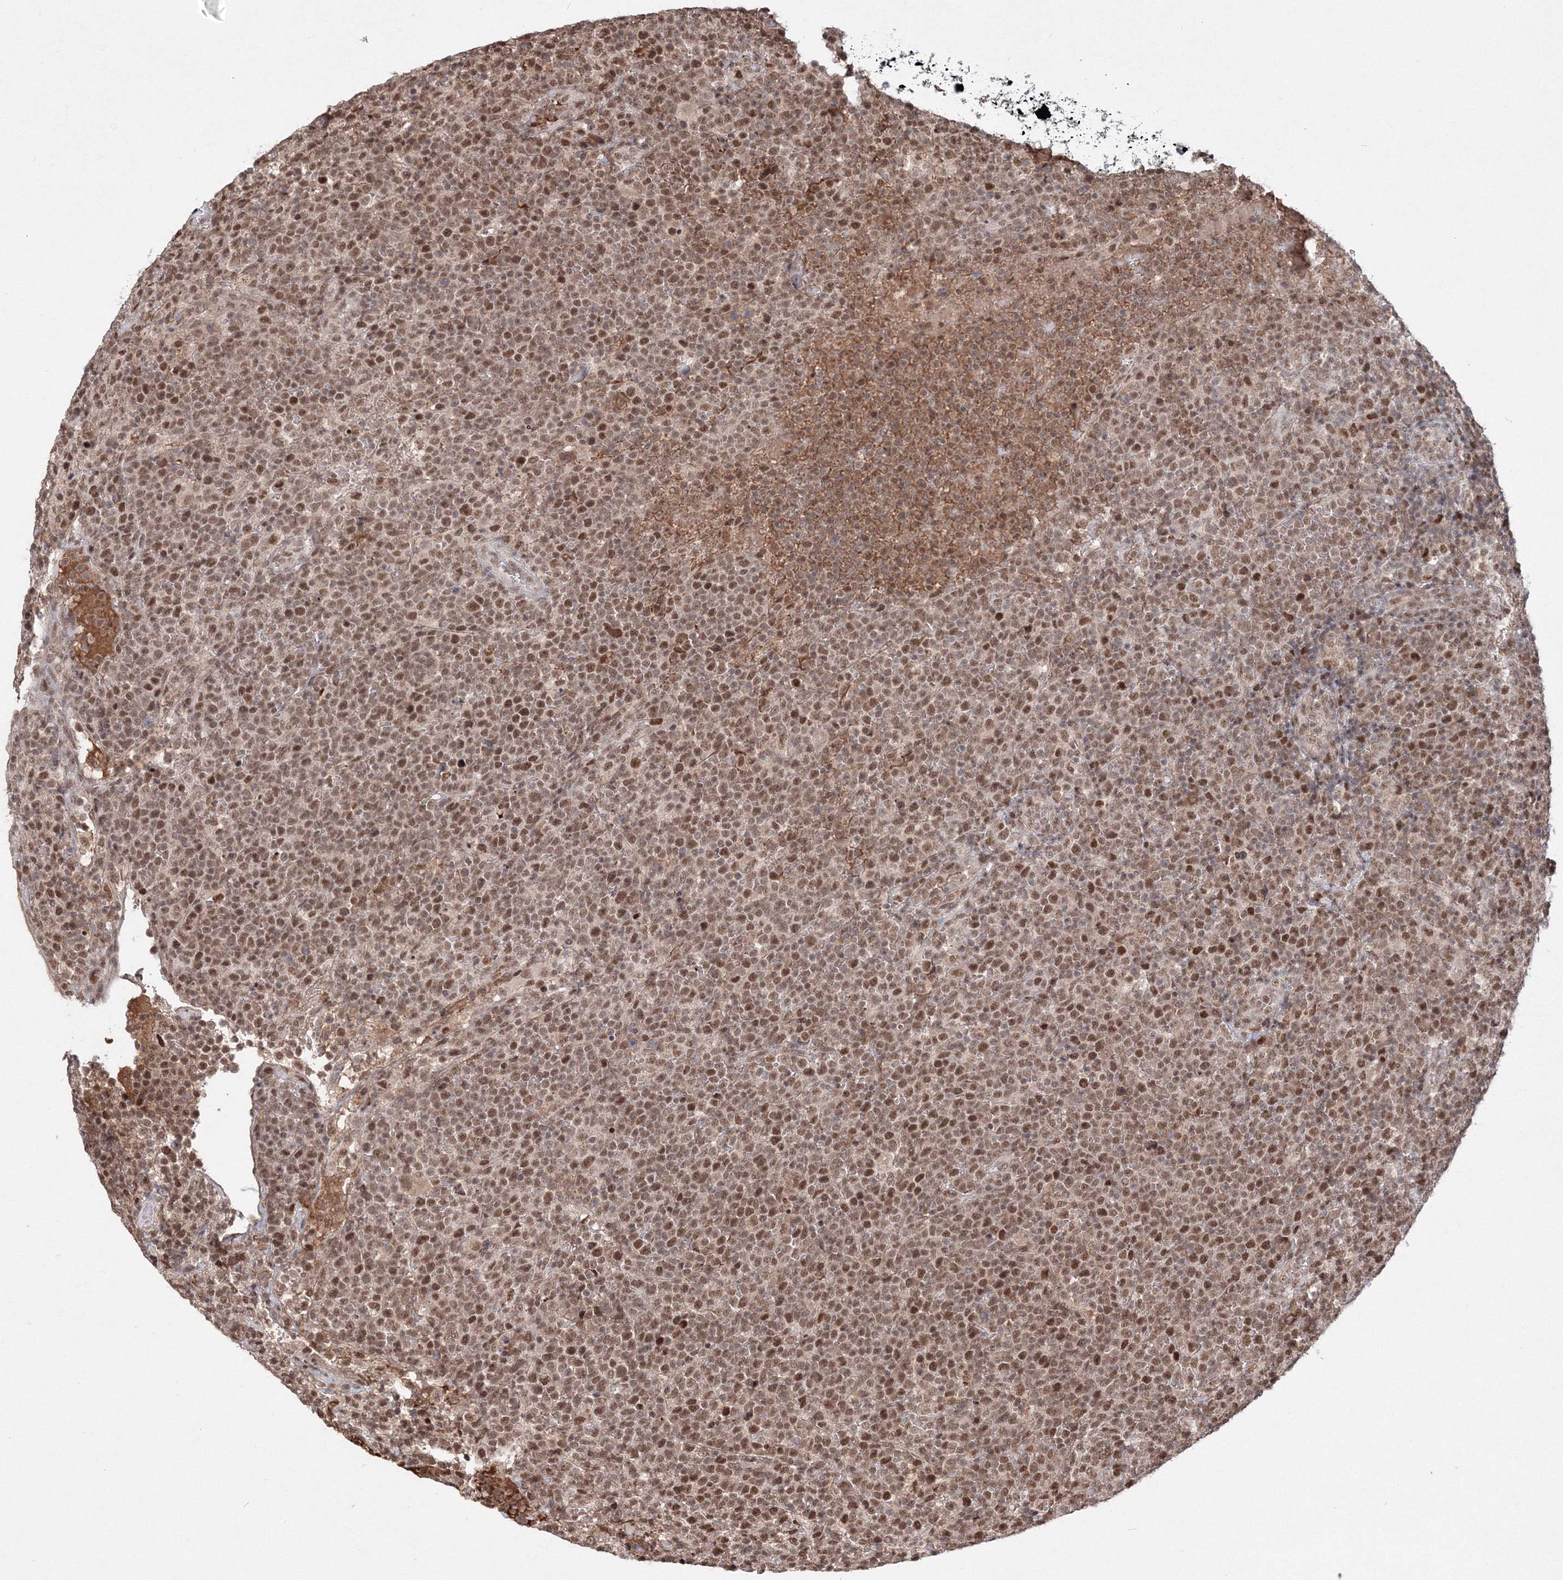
{"staining": {"intensity": "moderate", "quantity": ">75%", "location": "nuclear"}, "tissue": "lymphoma", "cell_type": "Tumor cells", "image_type": "cancer", "snomed": [{"axis": "morphology", "description": "Malignant lymphoma, non-Hodgkin's type, High grade"}, {"axis": "topography", "description": "Lymph node"}], "caption": "A medium amount of moderate nuclear expression is seen in about >75% of tumor cells in lymphoma tissue. (DAB IHC, brown staining for protein, blue staining for nuclei).", "gene": "IWS1", "patient": {"sex": "male", "age": 61}}